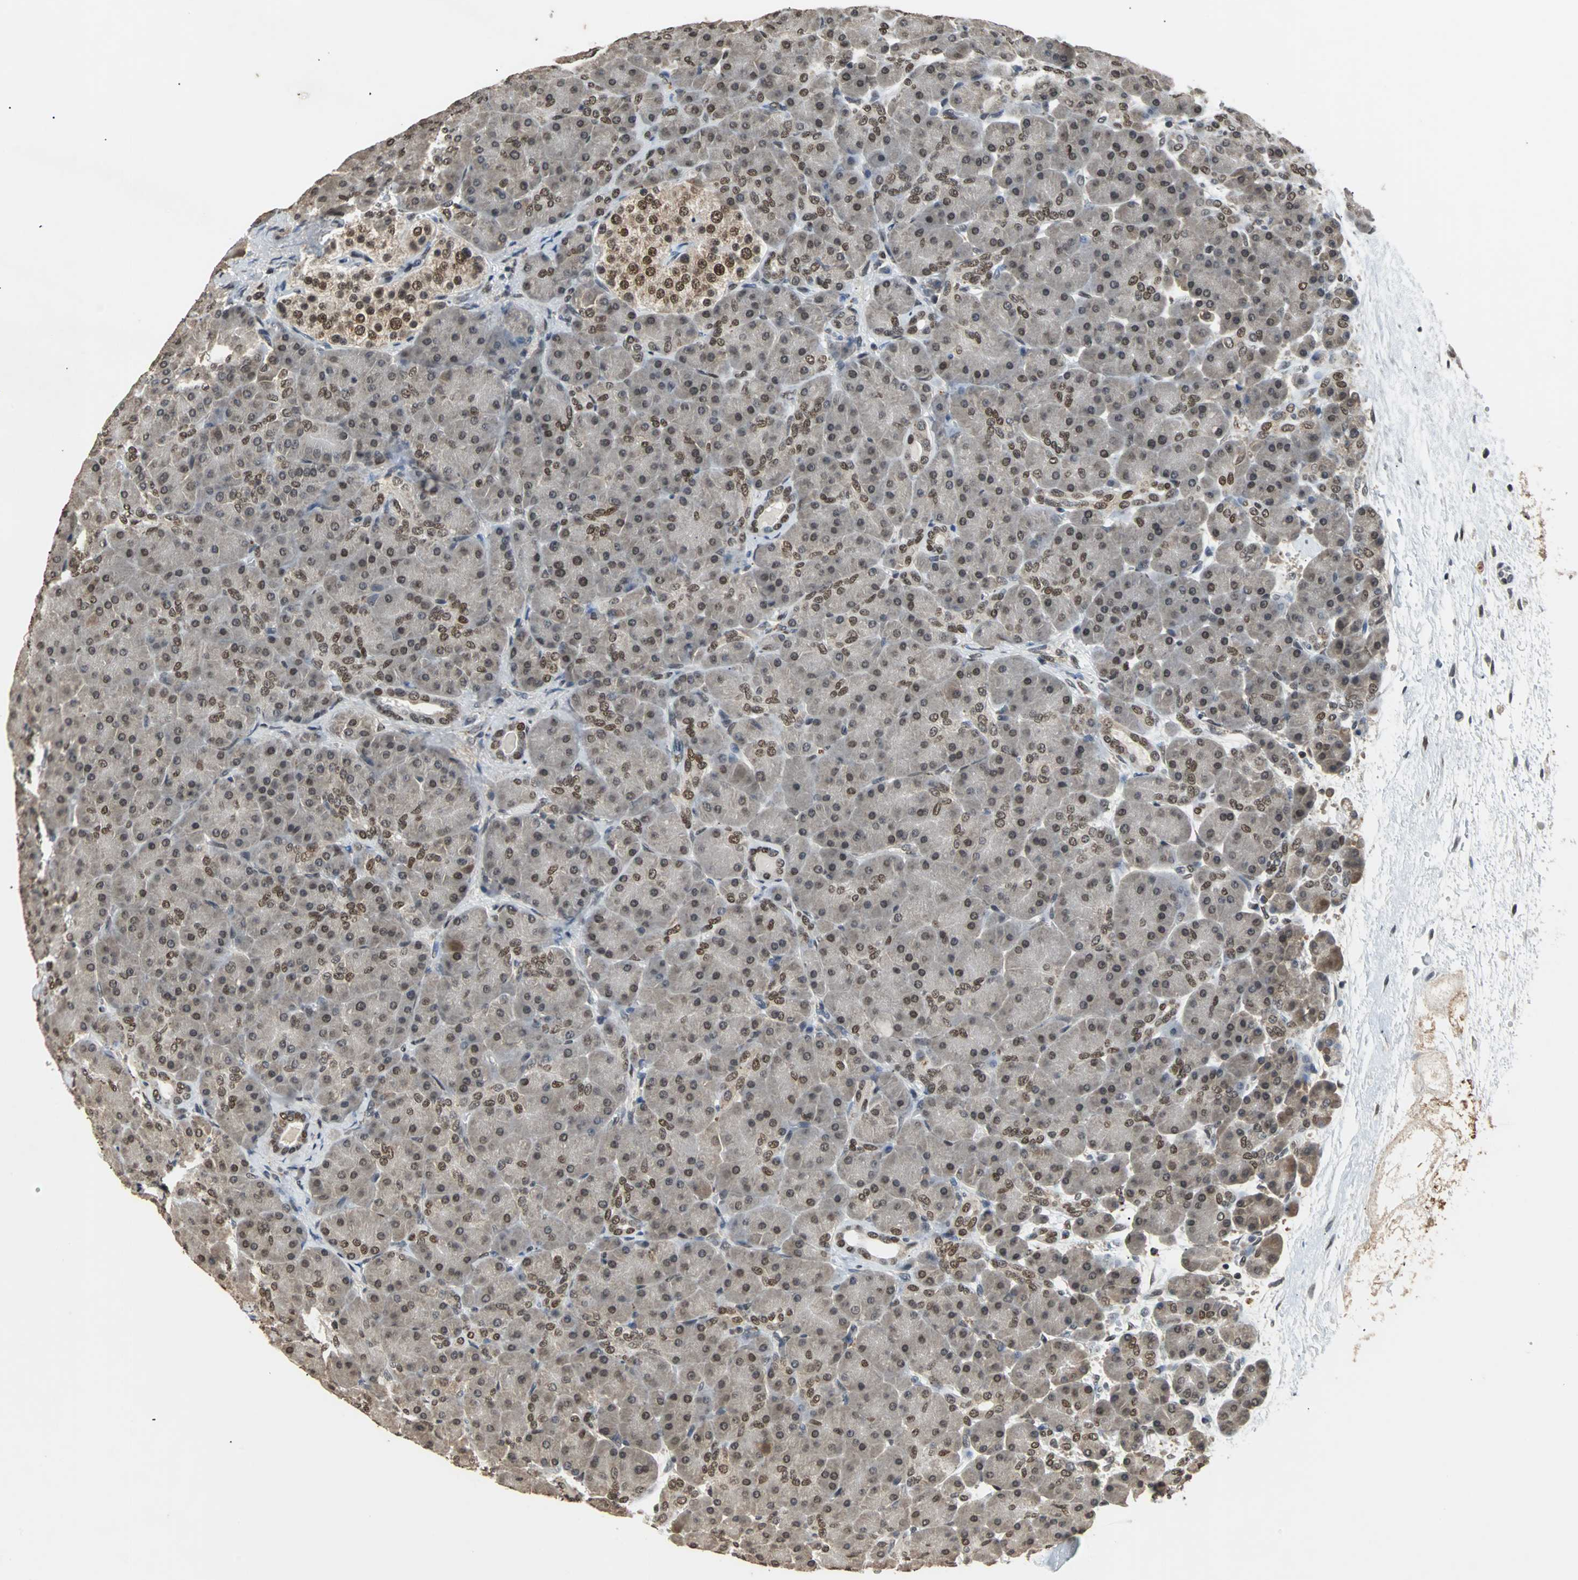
{"staining": {"intensity": "moderate", "quantity": "25%-75%", "location": "nuclear"}, "tissue": "pancreas", "cell_type": "Exocrine glandular cells", "image_type": "normal", "snomed": [{"axis": "morphology", "description": "Normal tissue, NOS"}, {"axis": "topography", "description": "Pancreas"}], "caption": "Pancreas was stained to show a protein in brown. There is medium levels of moderate nuclear staining in approximately 25%-75% of exocrine glandular cells. (IHC, brightfield microscopy, high magnification).", "gene": "PHC1", "patient": {"sex": "male", "age": 66}}